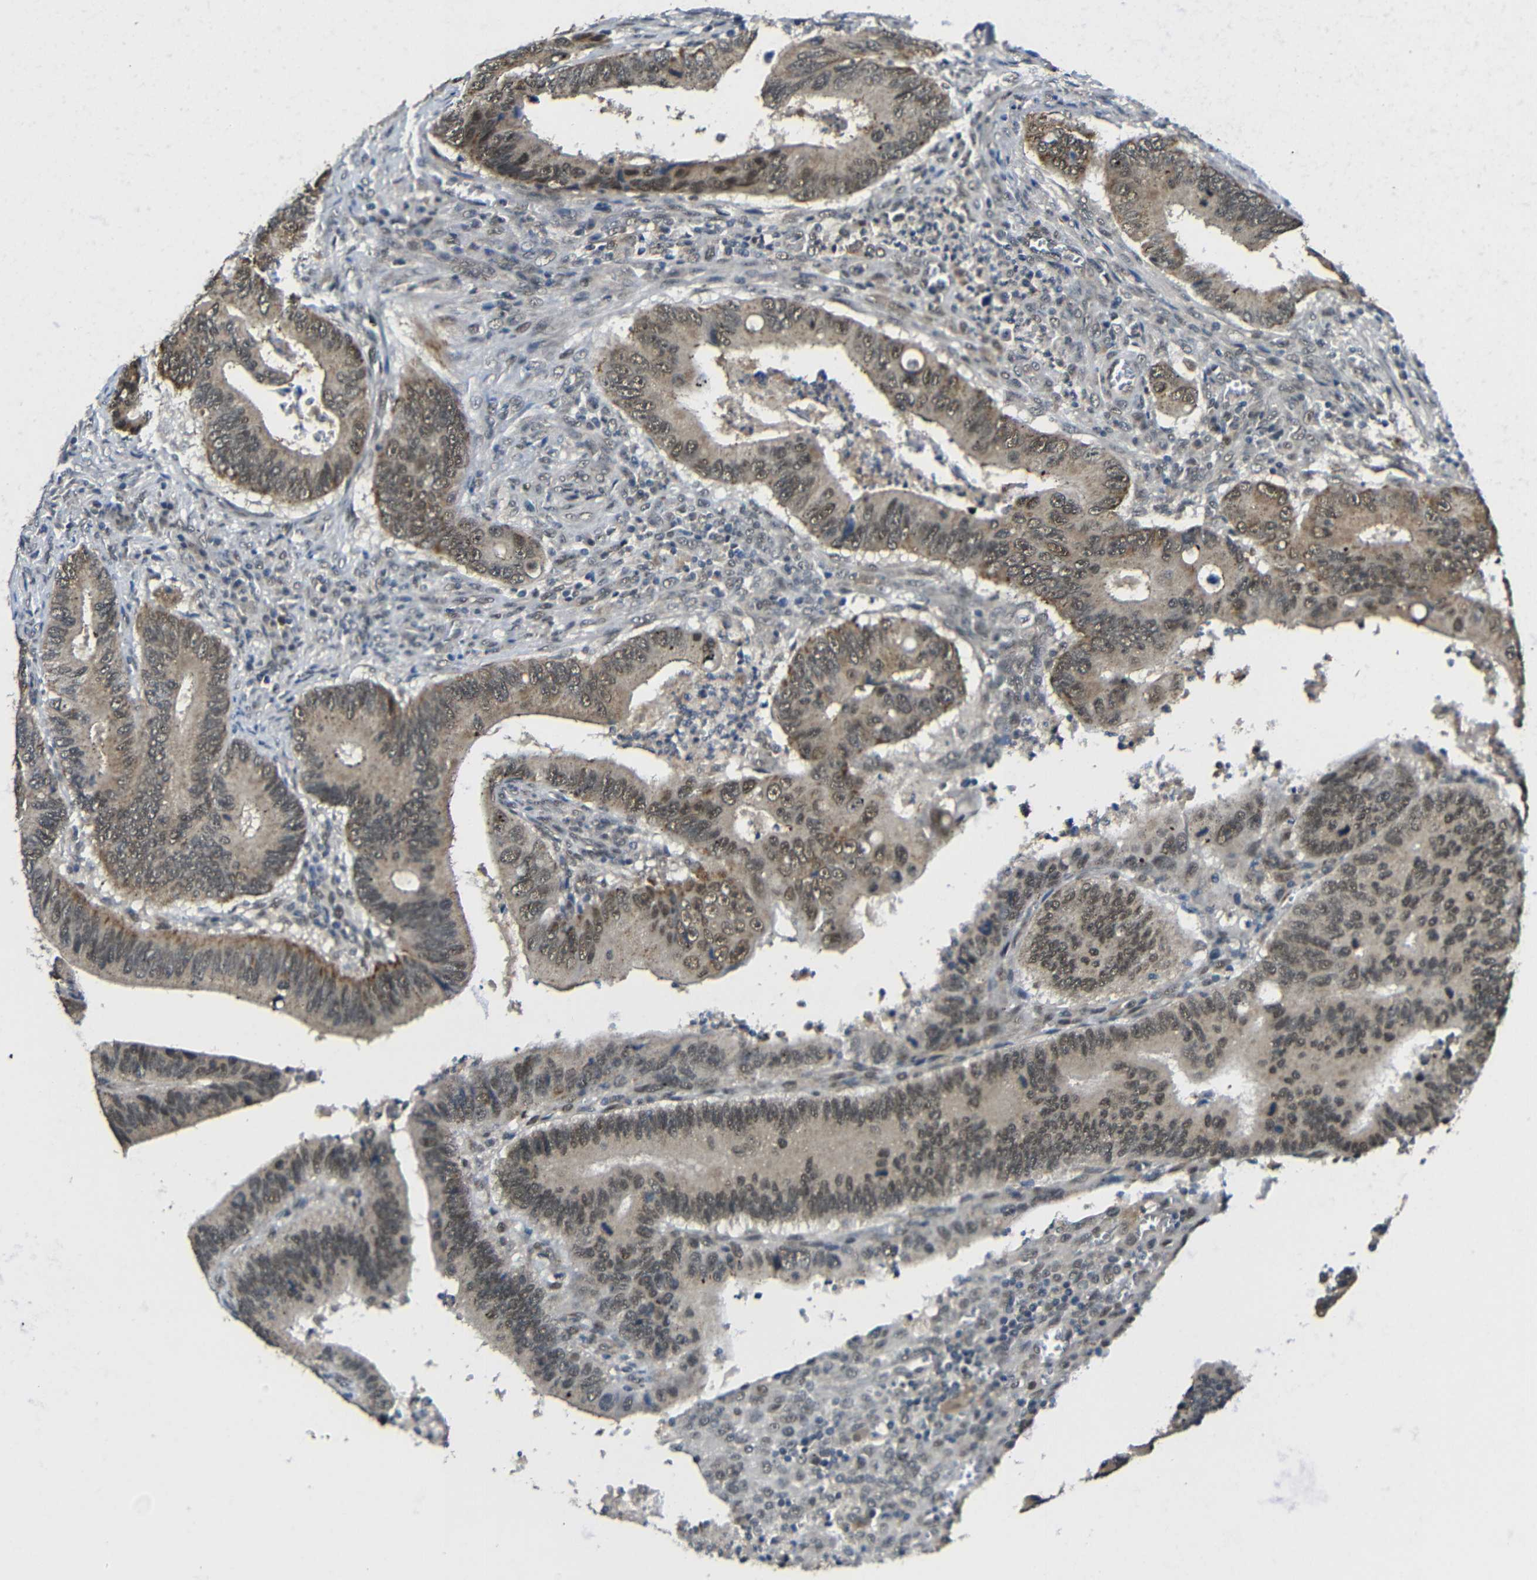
{"staining": {"intensity": "moderate", "quantity": ">75%", "location": "cytoplasmic/membranous"}, "tissue": "colorectal cancer", "cell_type": "Tumor cells", "image_type": "cancer", "snomed": [{"axis": "morphology", "description": "Inflammation, NOS"}, {"axis": "morphology", "description": "Adenocarcinoma, NOS"}, {"axis": "topography", "description": "Colon"}], "caption": "Moderate cytoplasmic/membranous positivity for a protein is identified in approximately >75% of tumor cells of colorectal adenocarcinoma using immunohistochemistry (IHC).", "gene": "FAM172A", "patient": {"sex": "male", "age": 72}}